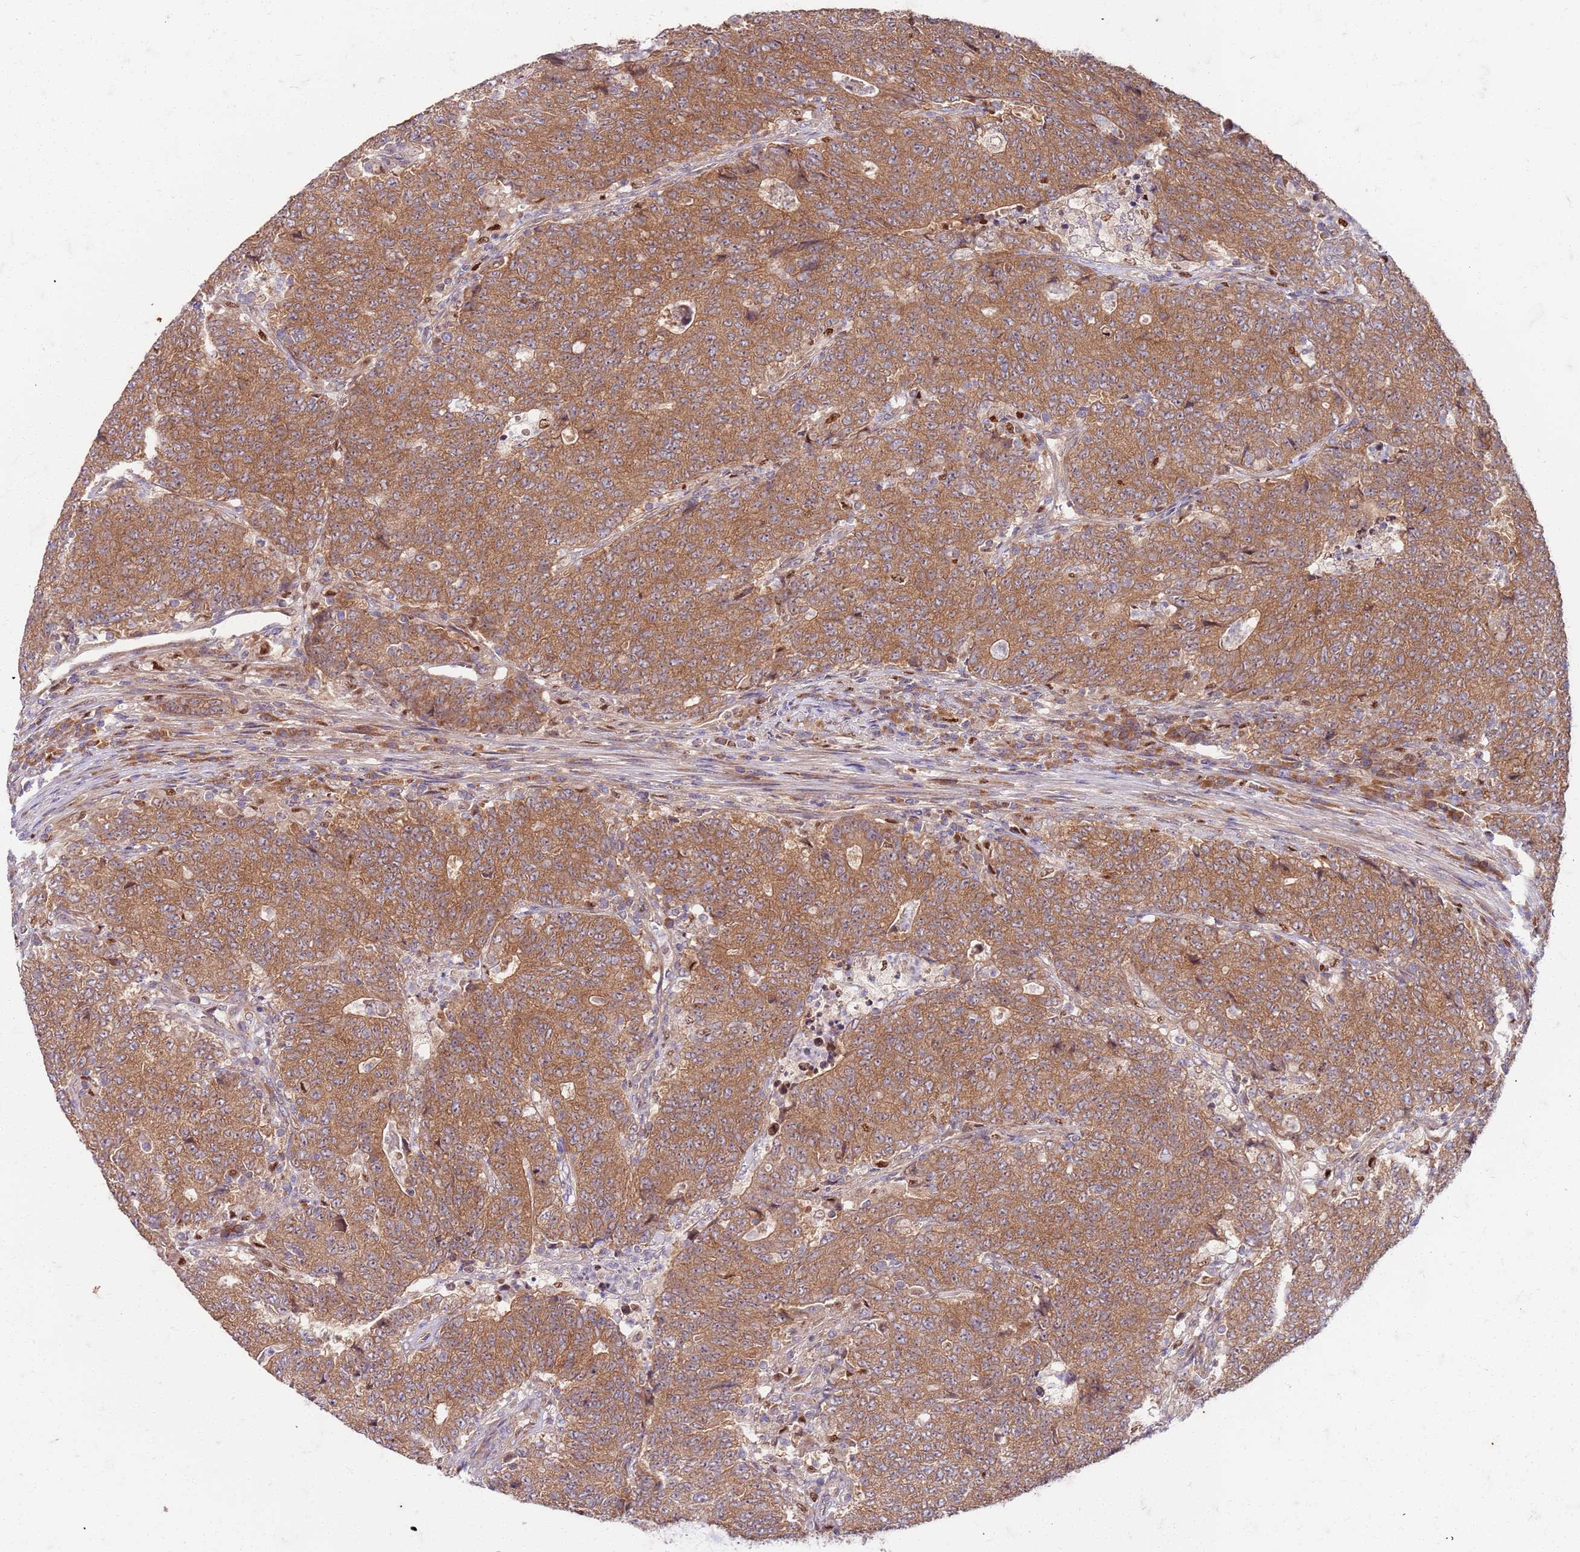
{"staining": {"intensity": "moderate", "quantity": ">75%", "location": "cytoplasmic/membranous"}, "tissue": "colorectal cancer", "cell_type": "Tumor cells", "image_type": "cancer", "snomed": [{"axis": "morphology", "description": "Adenocarcinoma, NOS"}, {"axis": "topography", "description": "Colon"}], "caption": "This is a micrograph of immunohistochemistry staining of colorectal cancer (adenocarcinoma), which shows moderate expression in the cytoplasmic/membranous of tumor cells.", "gene": "OSBP", "patient": {"sex": "female", "age": 75}}